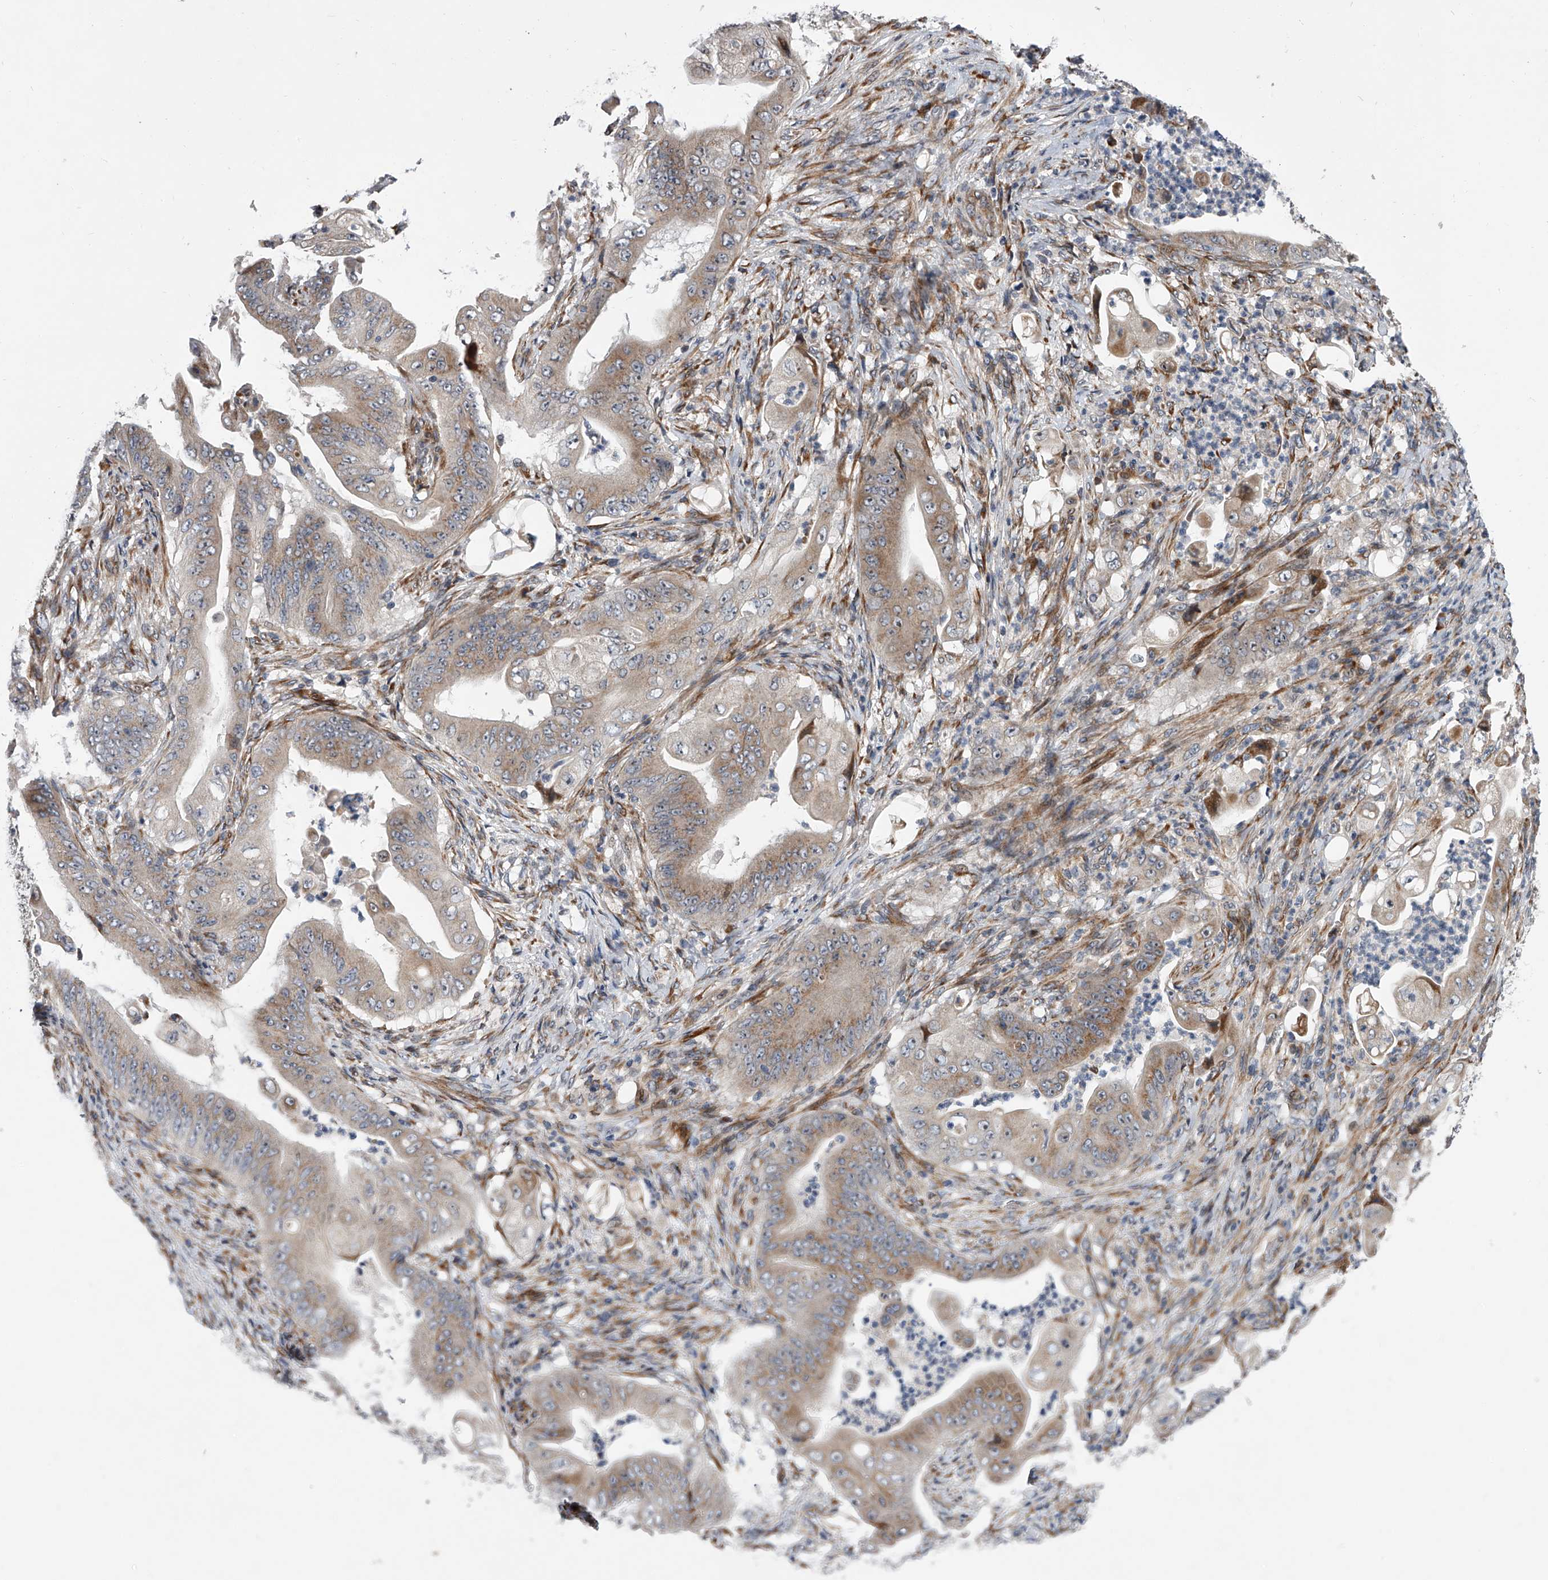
{"staining": {"intensity": "weak", "quantity": ">75%", "location": "cytoplasmic/membranous"}, "tissue": "stomach cancer", "cell_type": "Tumor cells", "image_type": "cancer", "snomed": [{"axis": "morphology", "description": "Adenocarcinoma, NOS"}, {"axis": "topography", "description": "Stomach"}], "caption": "An image showing weak cytoplasmic/membranous staining in approximately >75% of tumor cells in adenocarcinoma (stomach), as visualized by brown immunohistochemical staining.", "gene": "DLGAP2", "patient": {"sex": "female", "age": 73}}